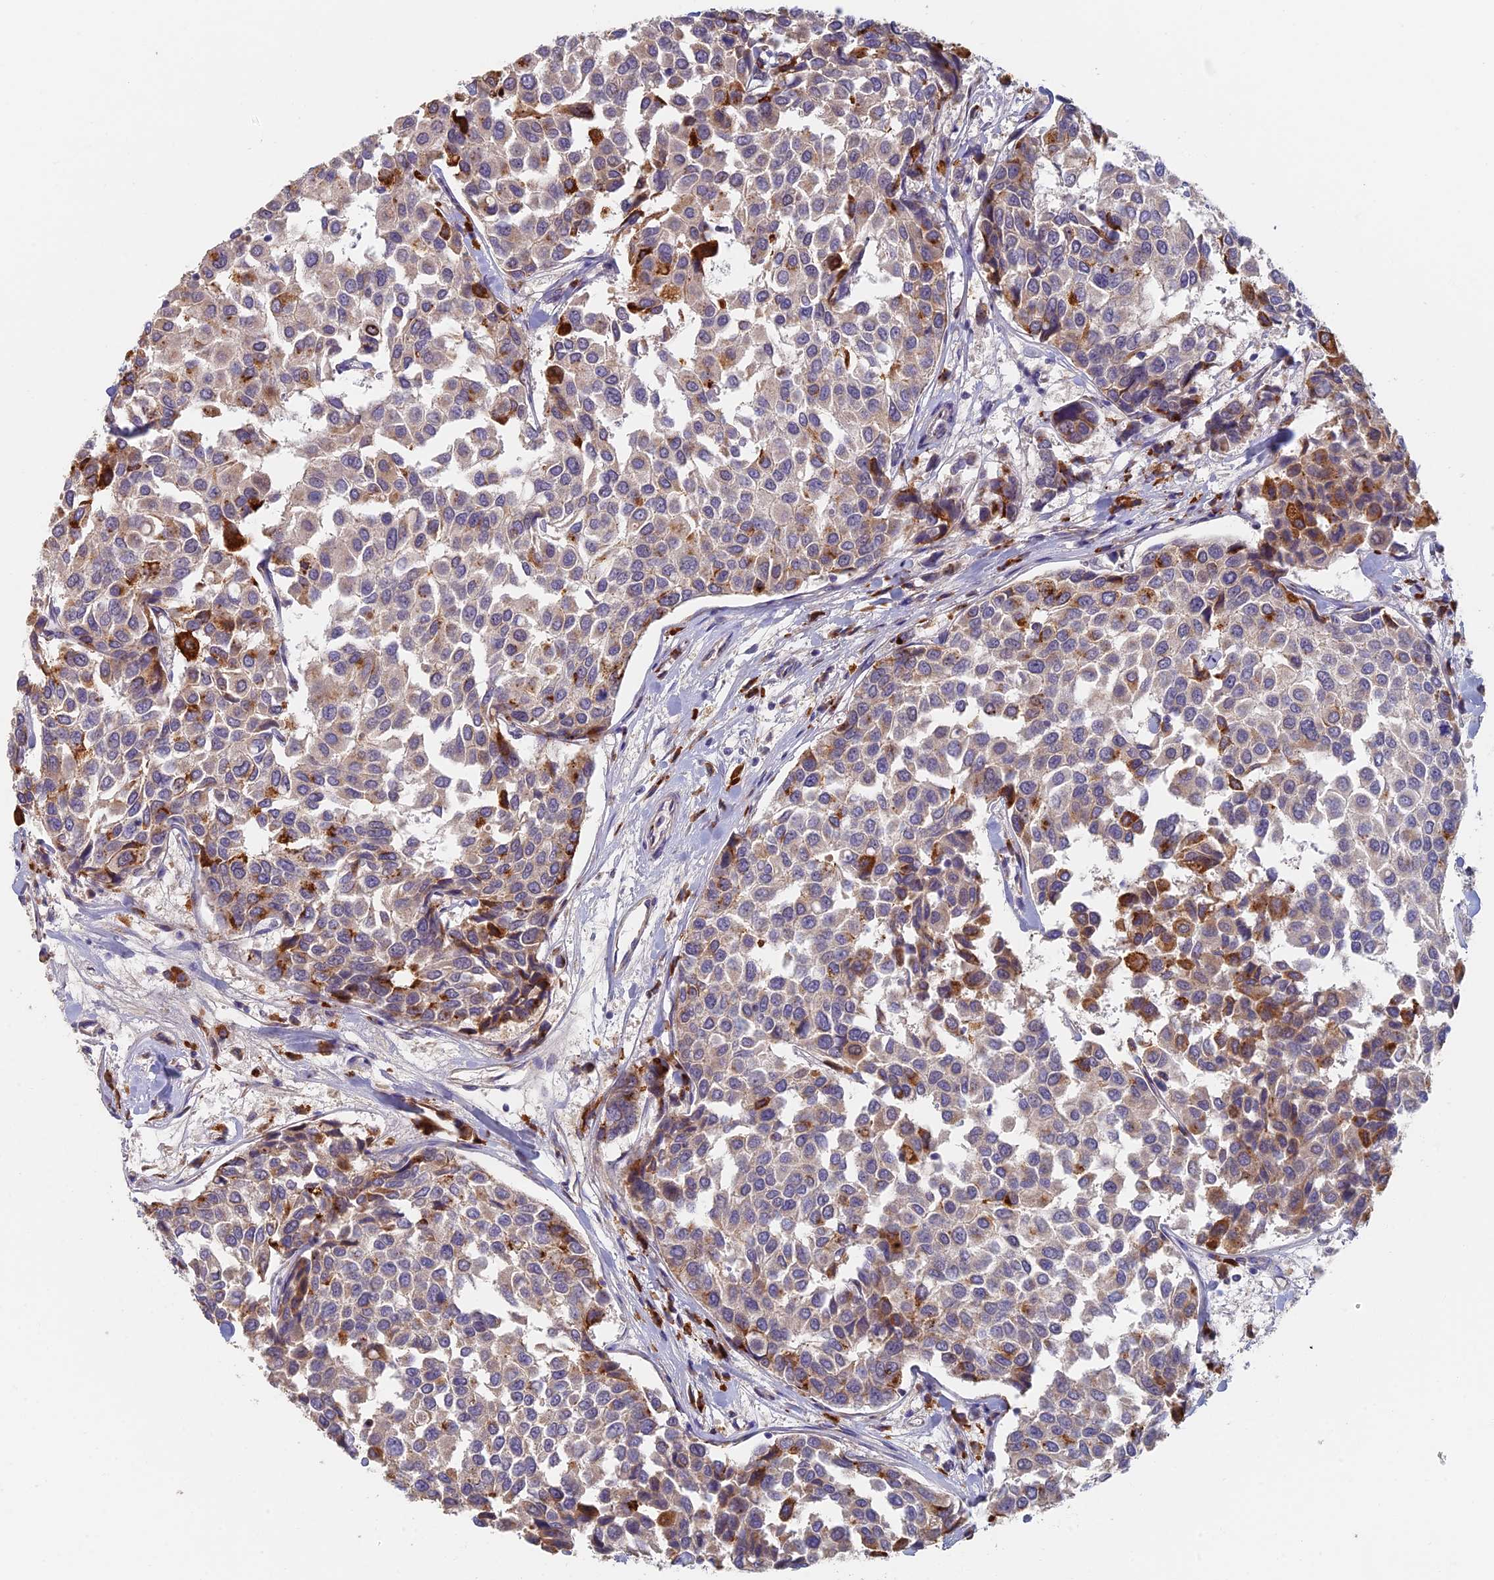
{"staining": {"intensity": "moderate", "quantity": "<25%", "location": "cytoplasmic/membranous"}, "tissue": "breast cancer", "cell_type": "Tumor cells", "image_type": "cancer", "snomed": [{"axis": "morphology", "description": "Duct carcinoma"}, {"axis": "topography", "description": "Breast"}], "caption": "A brown stain shows moderate cytoplasmic/membranous staining of a protein in human intraductal carcinoma (breast) tumor cells. The protein is shown in brown color, while the nuclei are stained blue.", "gene": "GPATCH1", "patient": {"sex": "female", "age": 55}}